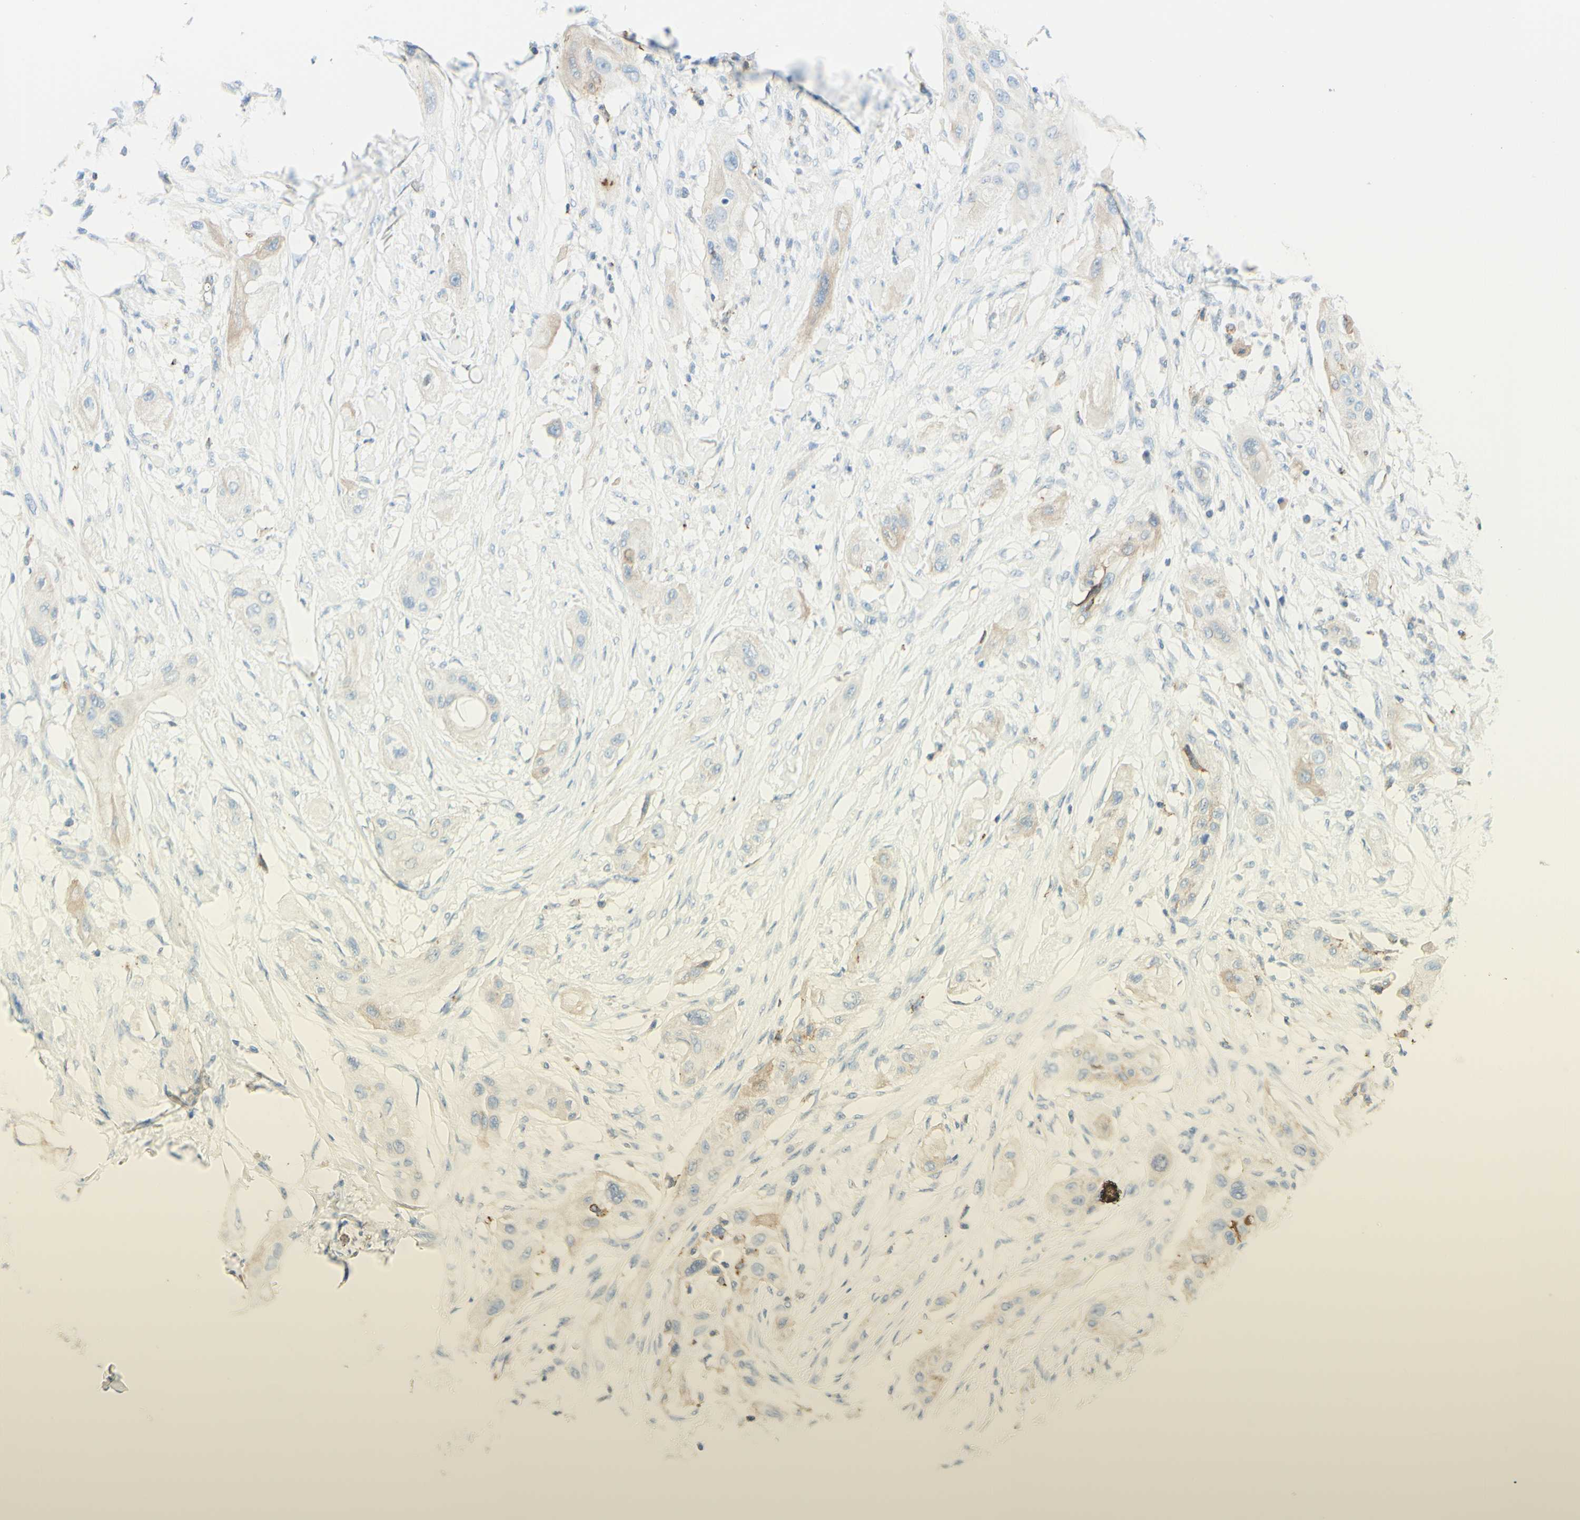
{"staining": {"intensity": "weak", "quantity": ">75%", "location": "cytoplasmic/membranous"}, "tissue": "lung cancer", "cell_type": "Tumor cells", "image_type": "cancer", "snomed": [{"axis": "morphology", "description": "Squamous cell carcinoma, NOS"}, {"axis": "topography", "description": "Lung"}], "caption": "Lung squamous cell carcinoma stained with a brown dye shows weak cytoplasmic/membranous positive staining in about >75% of tumor cells.", "gene": "ALCAM", "patient": {"sex": "female", "age": 47}}